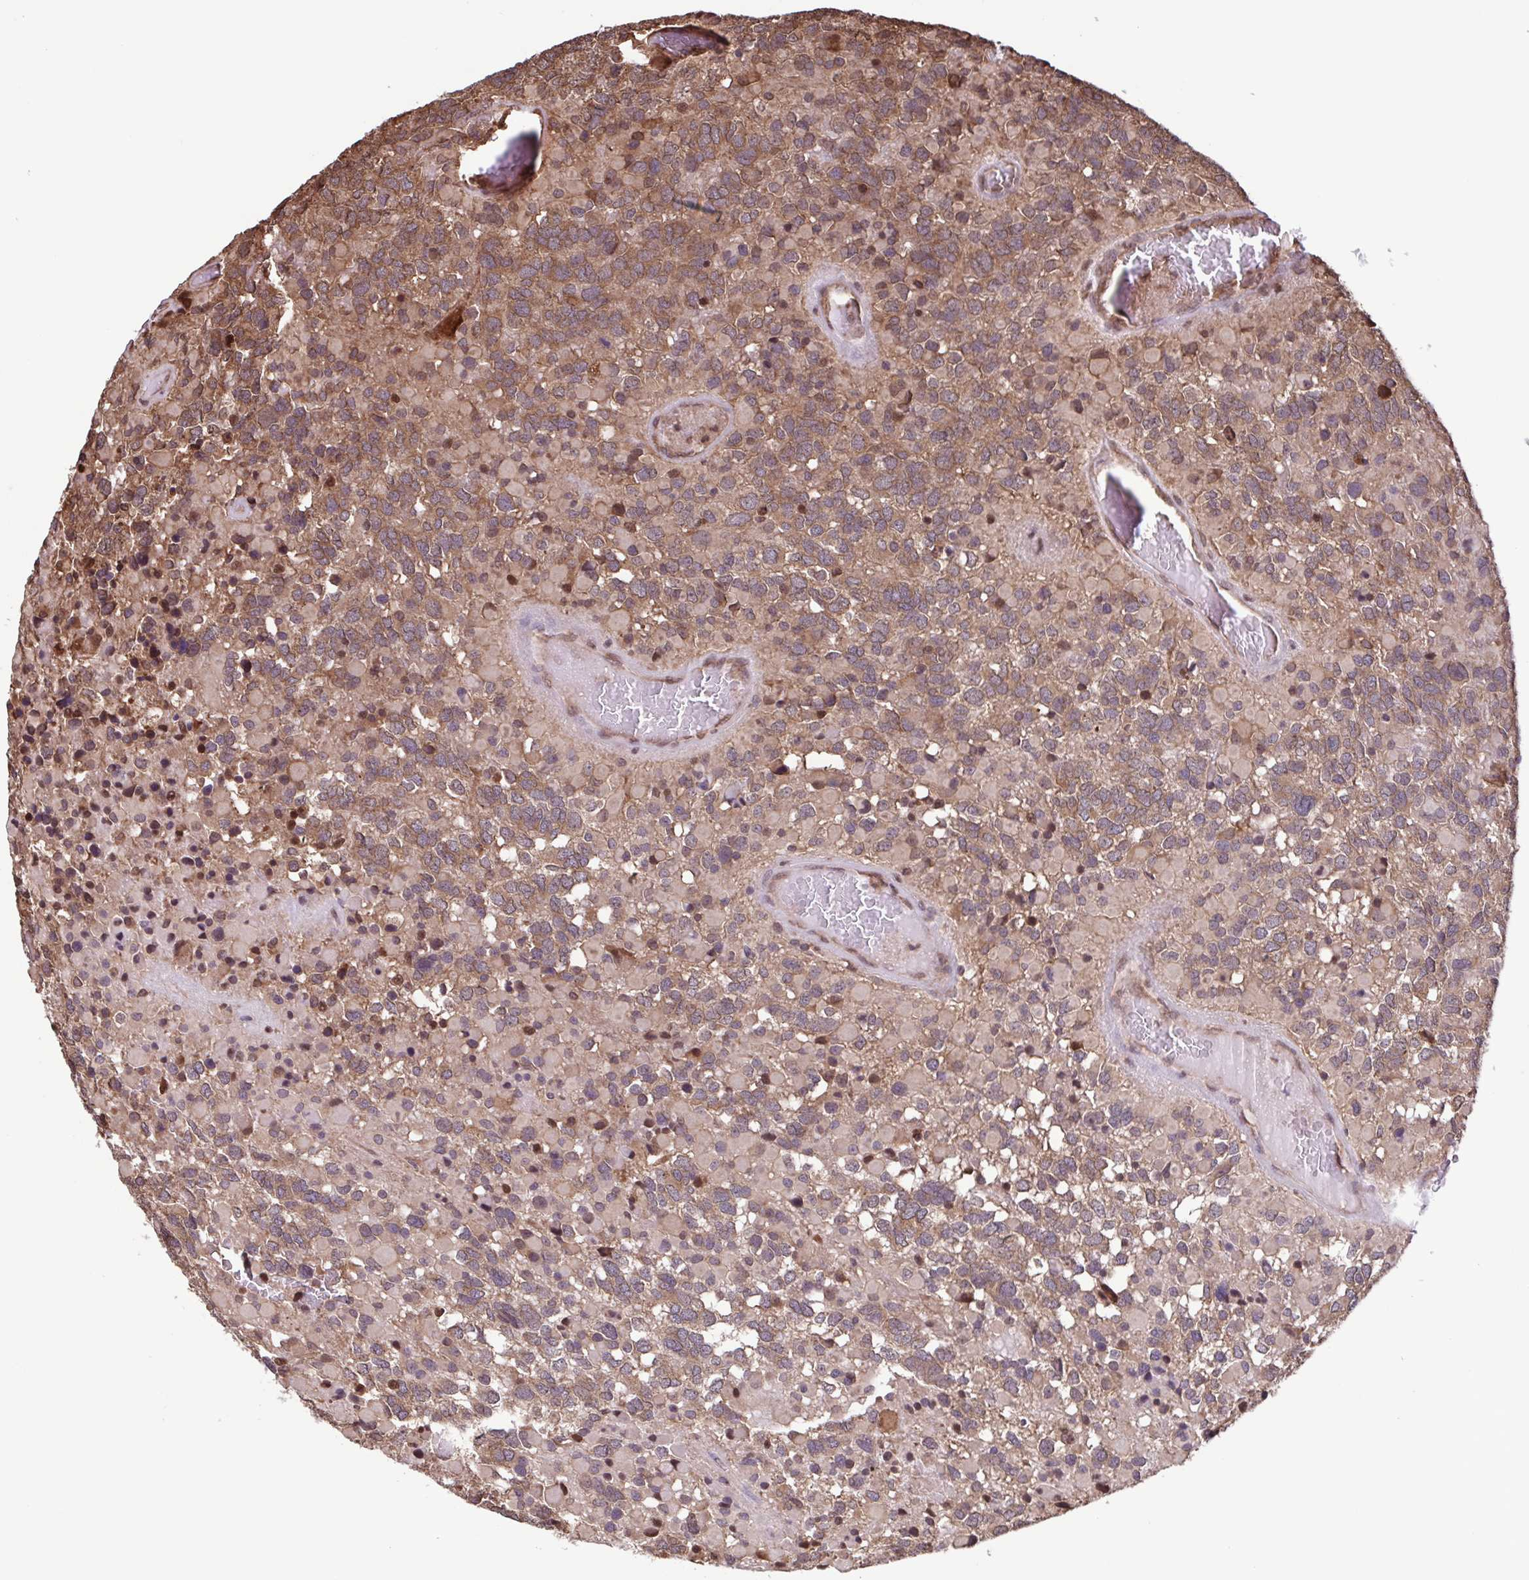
{"staining": {"intensity": "weak", "quantity": "25%-75%", "location": "cytoplasmic/membranous"}, "tissue": "glioma", "cell_type": "Tumor cells", "image_type": "cancer", "snomed": [{"axis": "morphology", "description": "Glioma, malignant, High grade"}, {"axis": "topography", "description": "Brain"}], "caption": "Weak cytoplasmic/membranous protein positivity is identified in about 25%-75% of tumor cells in malignant glioma (high-grade).", "gene": "SEC63", "patient": {"sex": "female", "age": 40}}